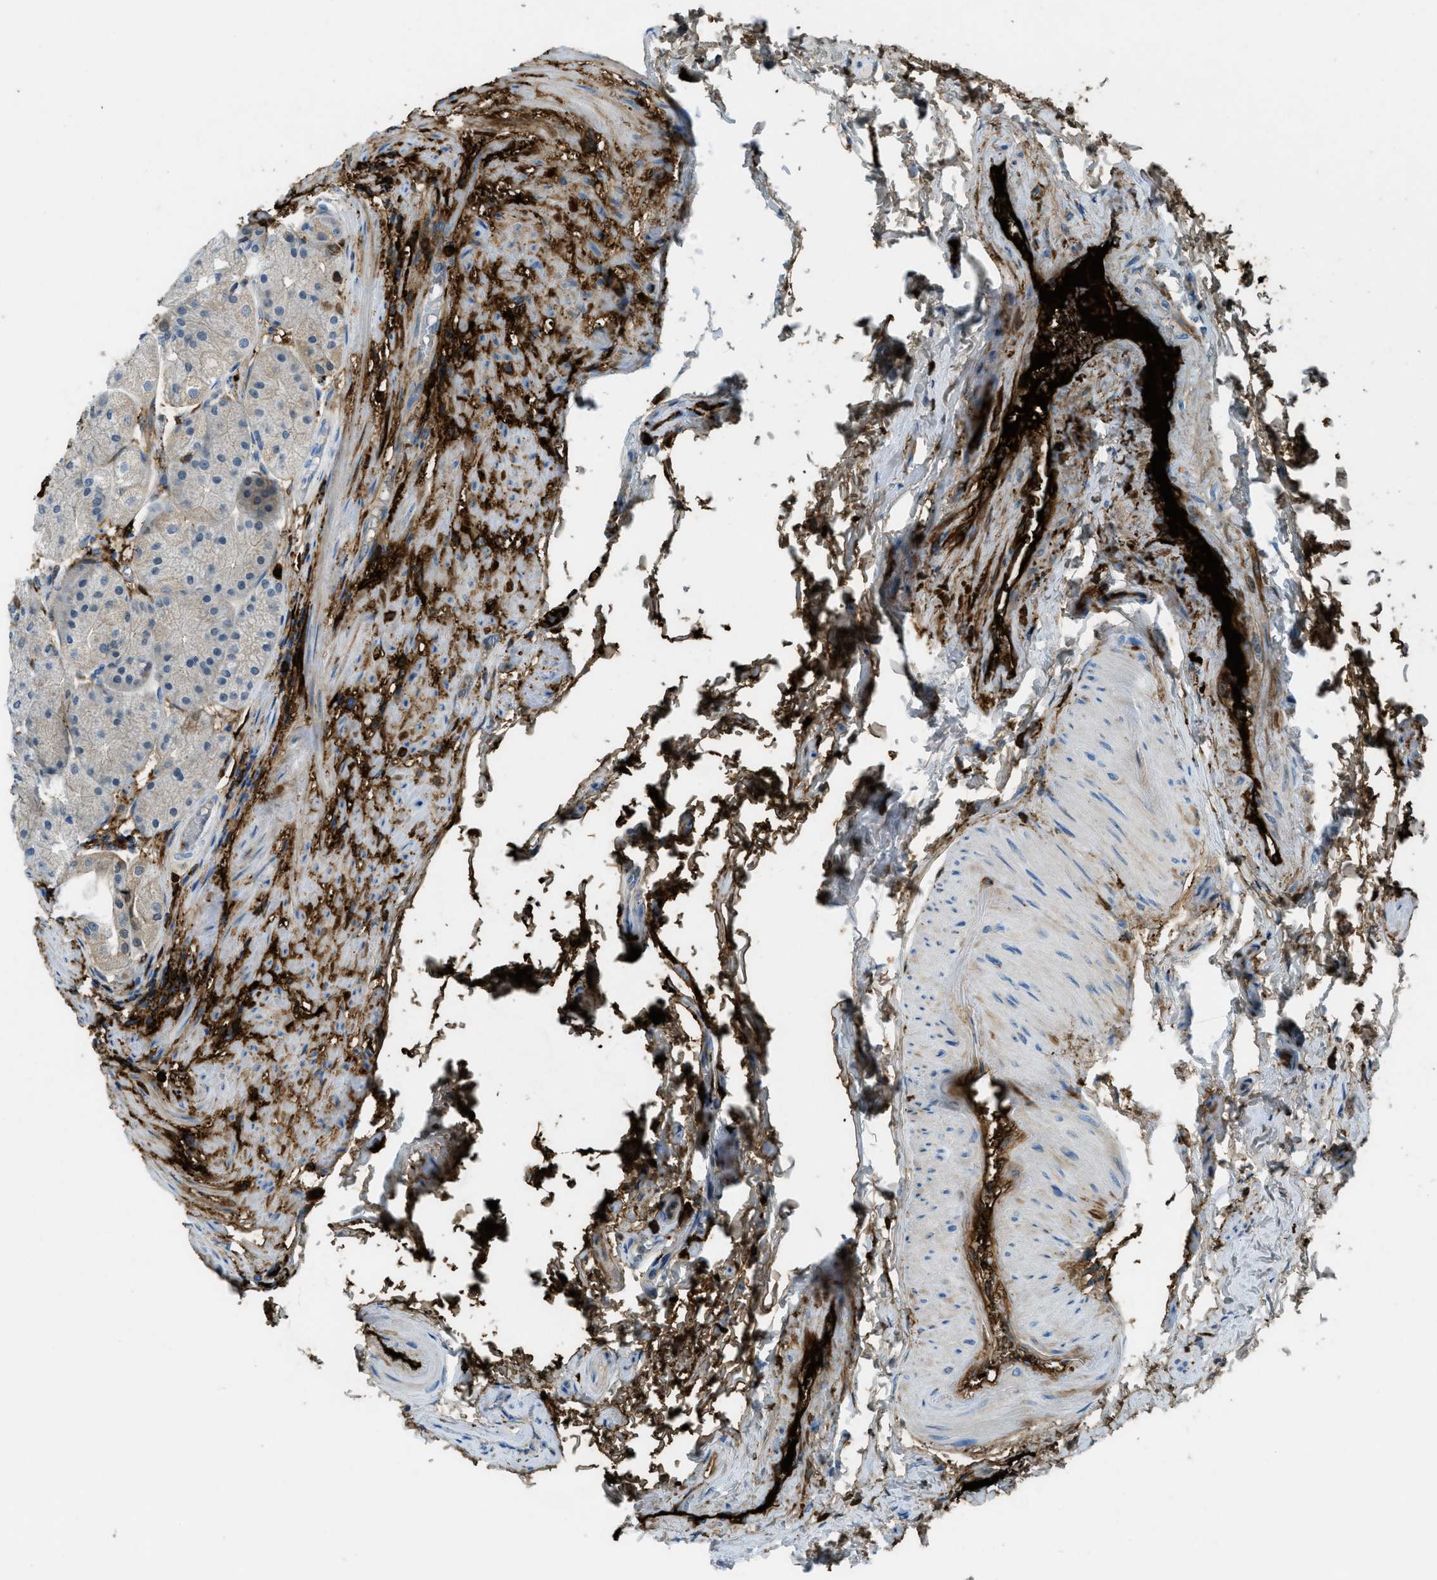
{"staining": {"intensity": "moderate", "quantity": ">75%", "location": "cytoplasmic/membranous"}, "tissue": "stomach", "cell_type": "Glandular cells", "image_type": "normal", "snomed": [{"axis": "morphology", "description": "Normal tissue, NOS"}, {"axis": "topography", "description": "Stomach, upper"}], "caption": "Moderate cytoplasmic/membranous expression for a protein is appreciated in approximately >75% of glandular cells of unremarkable stomach using immunohistochemistry.", "gene": "TRIM59", "patient": {"sex": "male", "age": 72}}